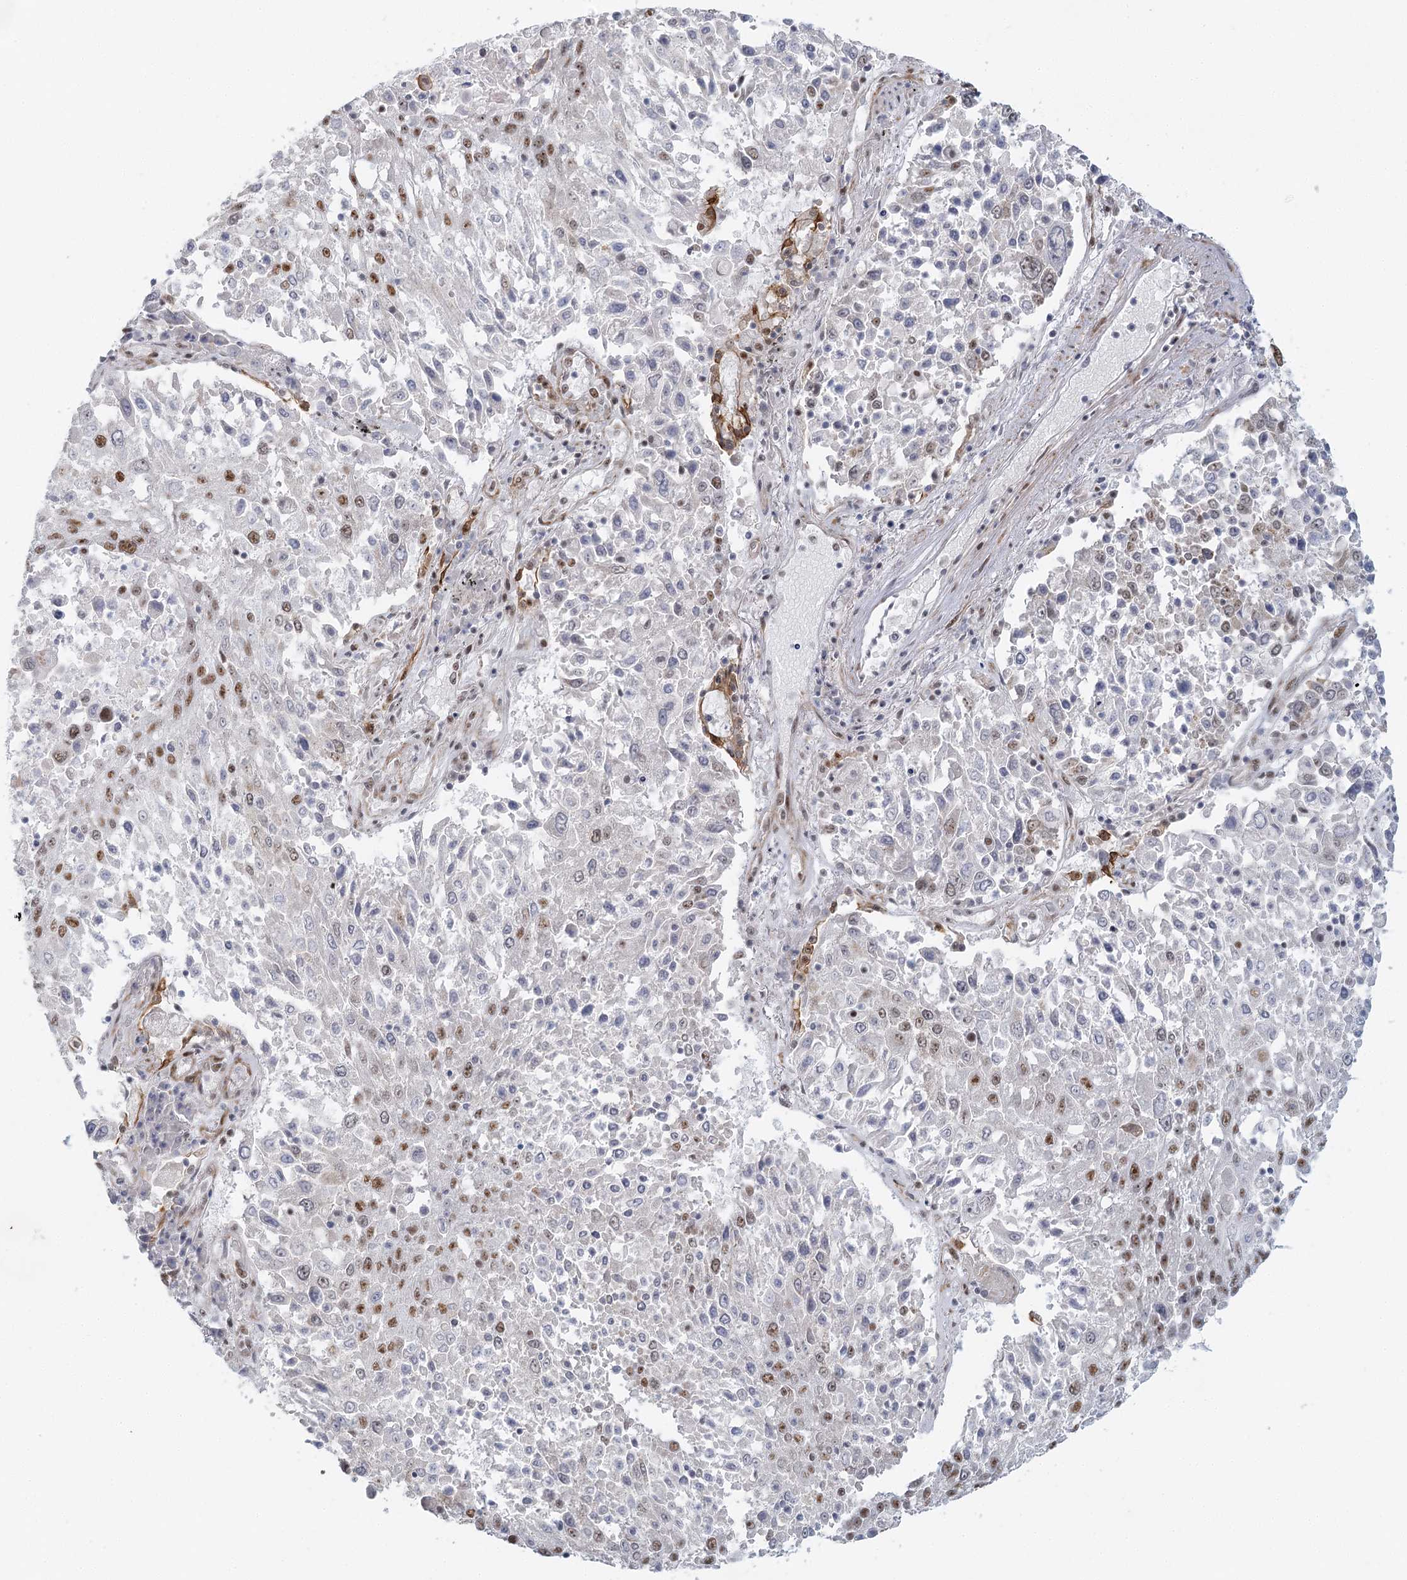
{"staining": {"intensity": "moderate", "quantity": "<25%", "location": "nuclear"}, "tissue": "lung cancer", "cell_type": "Tumor cells", "image_type": "cancer", "snomed": [{"axis": "morphology", "description": "Squamous cell carcinoma, NOS"}, {"axis": "topography", "description": "Lung"}], "caption": "IHC (DAB (3,3'-diaminobenzidine)) staining of human lung cancer shows moderate nuclear protein positivity in approximately <25% of tumor cells.", "gene": "U2SURP", "patient": {"sex": "male", "age": 65}}